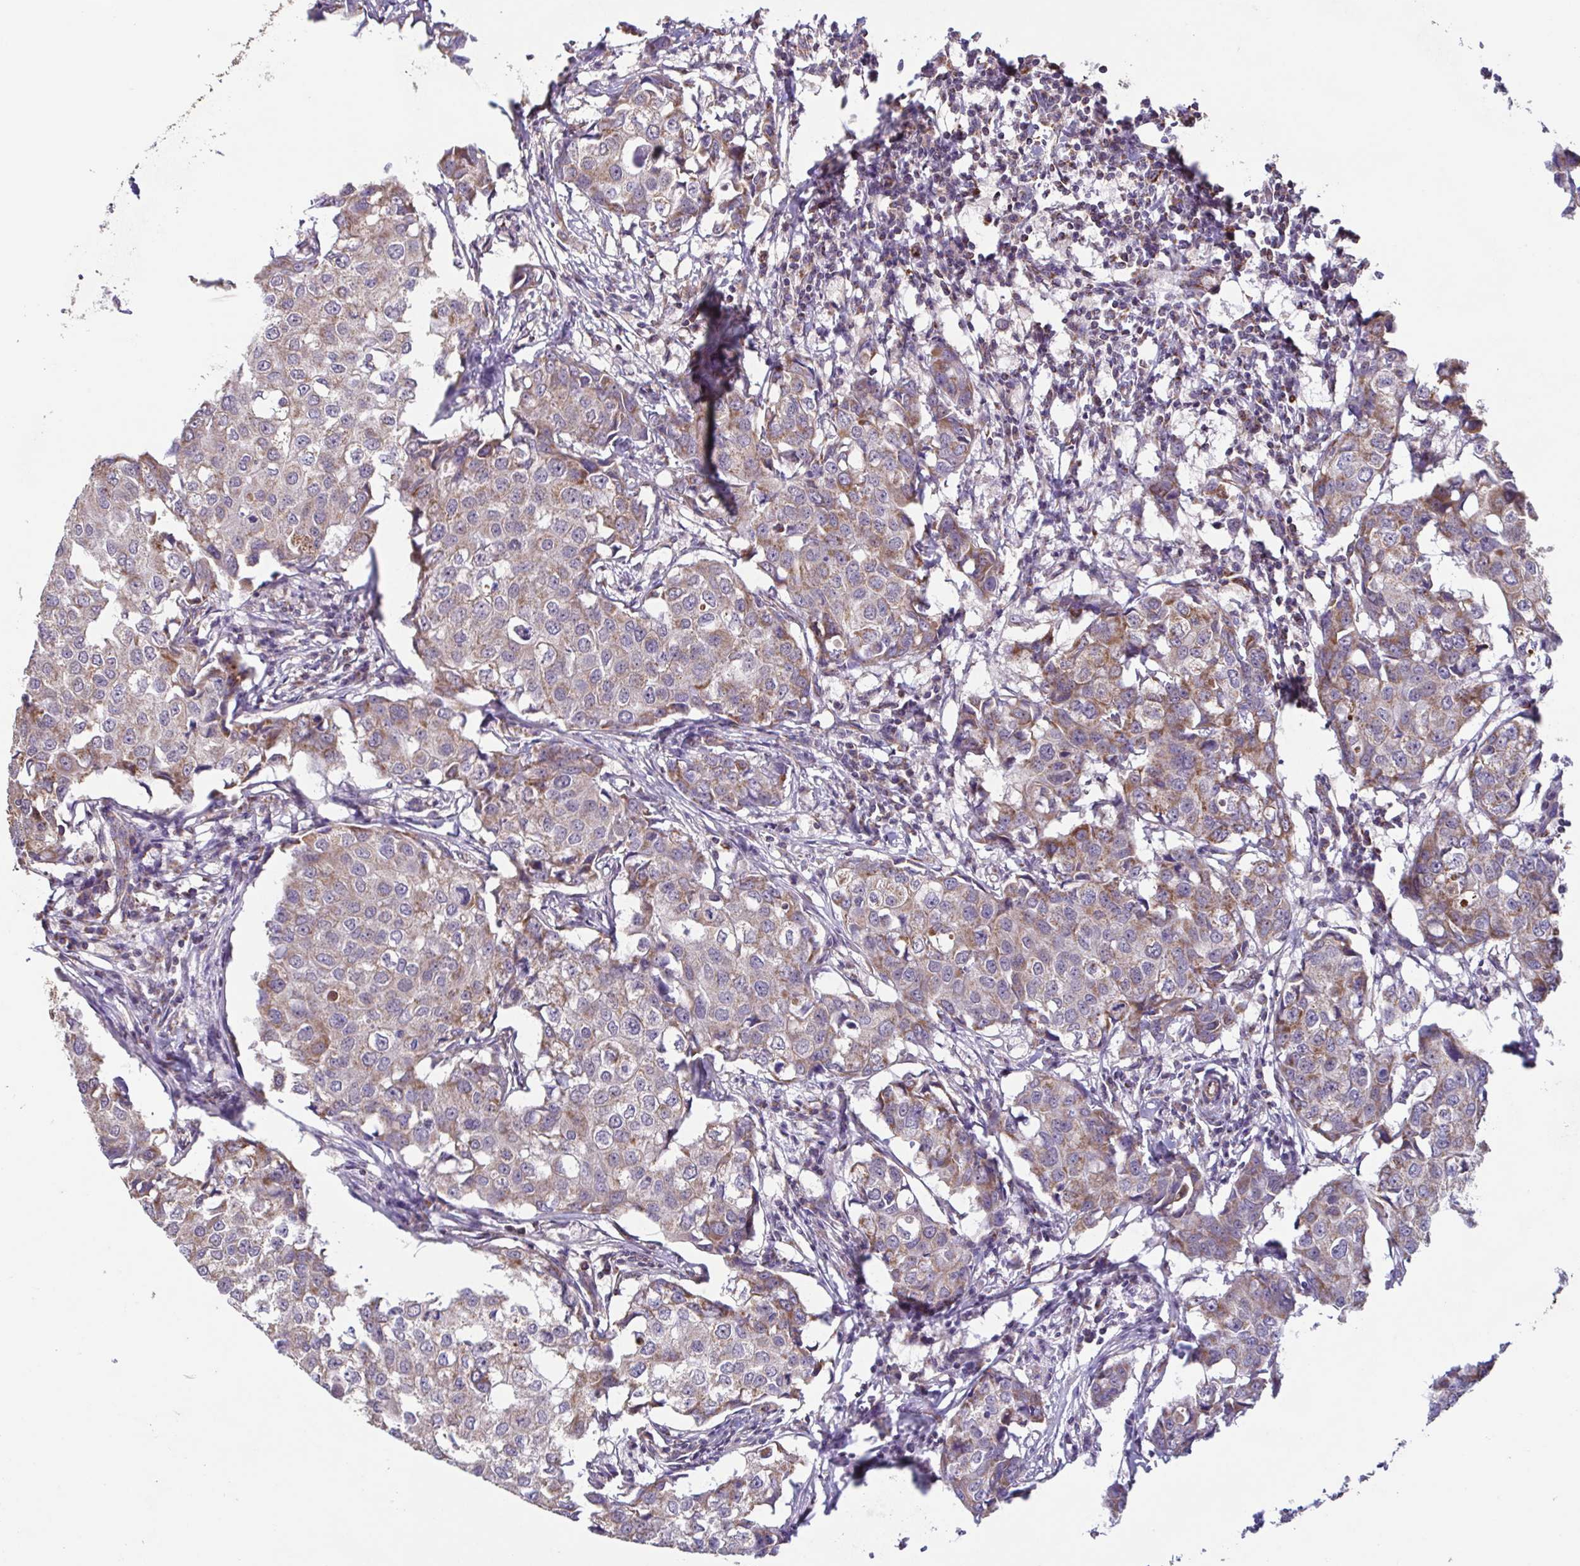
{"staining": {"intensity": "moderate", "quantity": "25%-75%", "location": "cytoplasmic/membranous"}, "tissue": "breast cancer", "cell_type": "Tumor cells", "image_type": "cancer", "snomed": [{"axis": "morphology", "description": "Duct carcinoma"}, {"axis": "topography", "description": "Breast"}], "caption": "A brown stain highlights moderate cytoplasmic/membranous positivity of a protein in human breast cancer (intraductal carcinoma) tumor cells.", "gene": "DIP2B", "patient": {"sex": "female", "age": 27}}